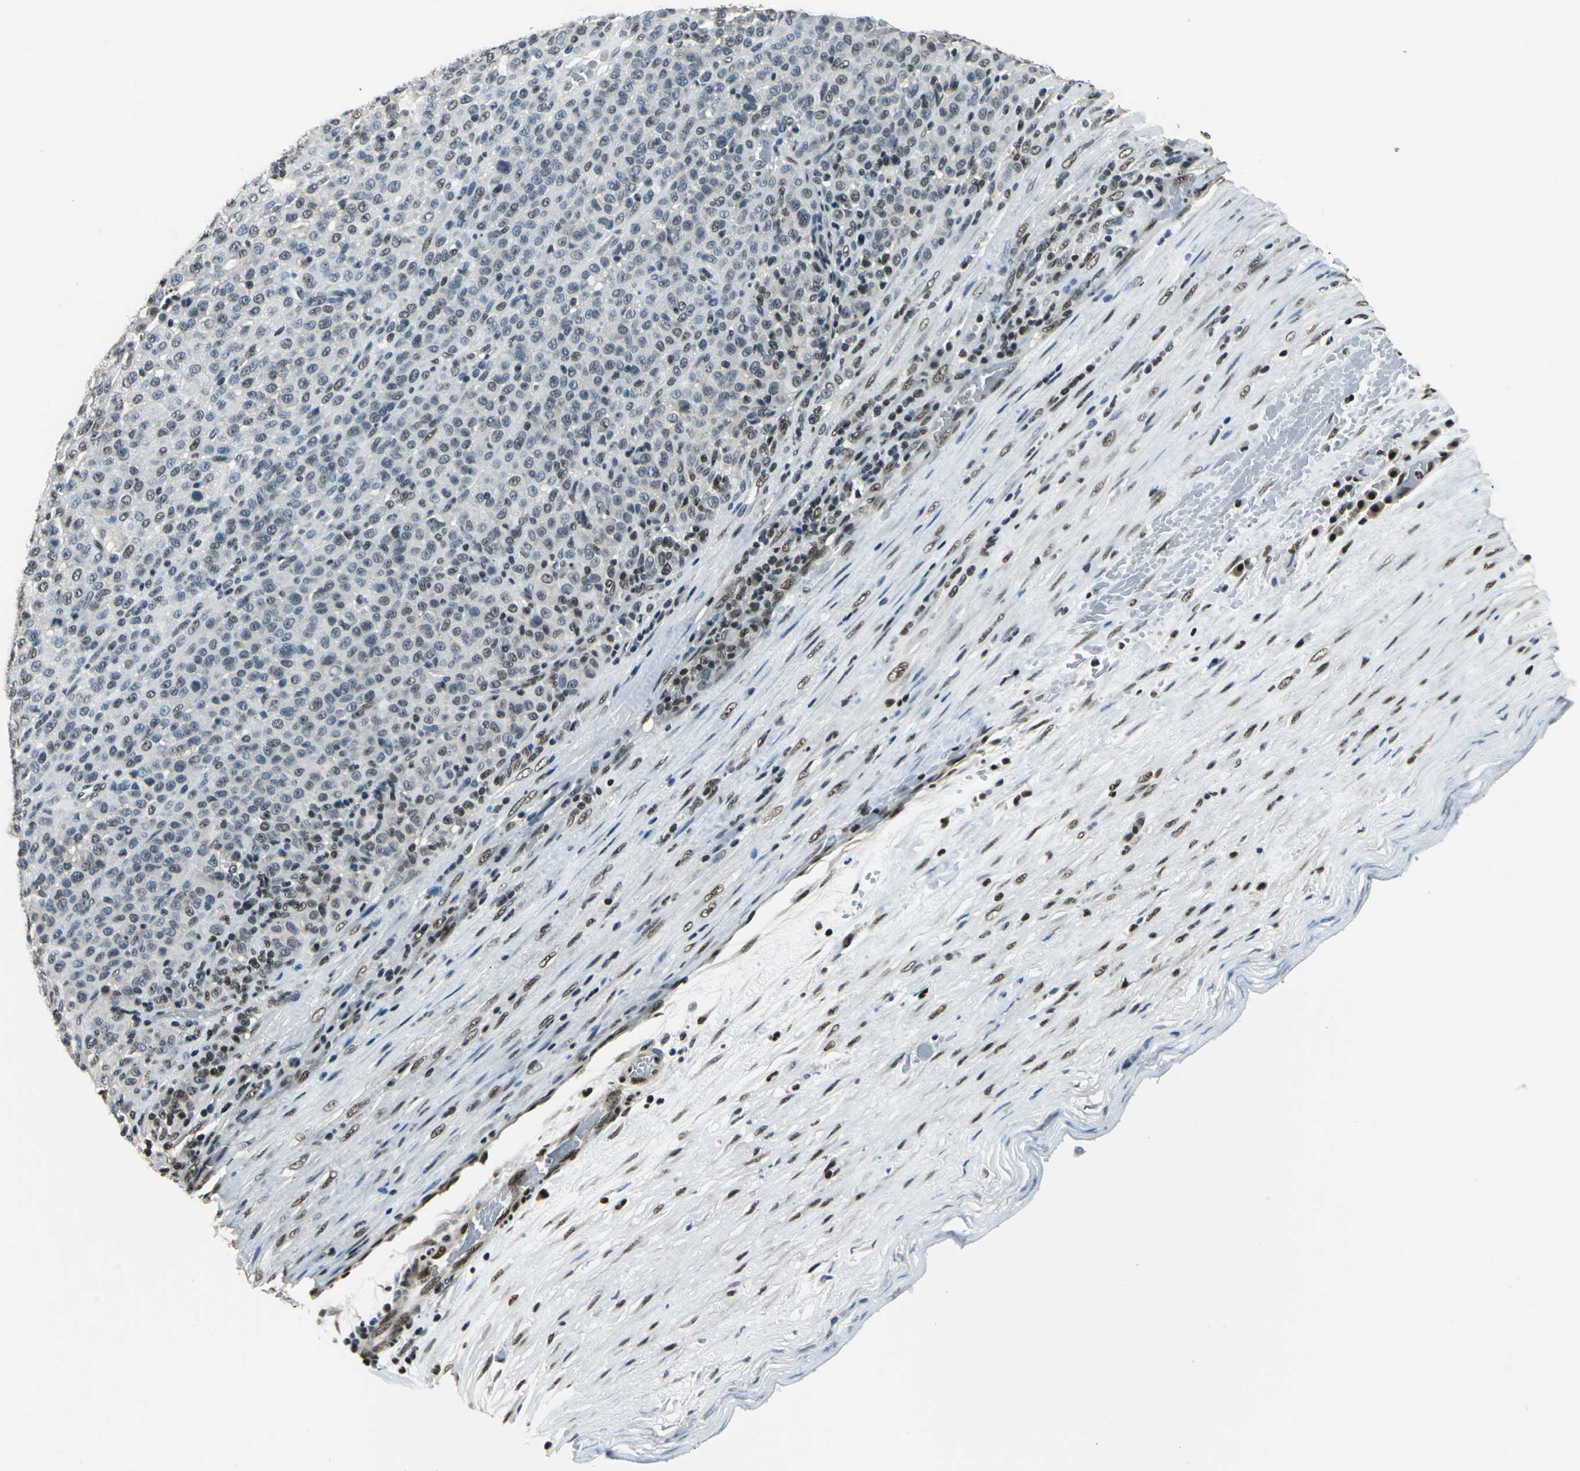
{"staining": {"intensity": "moderate", "quantity": "25%-75%", "location": "nuclear"}, "tissue": "melanoma", "cell_type": "Tumor cells", "image_type": "cancer", "snomed": [{"axis": "morphology", "description": "Malignant melanoma, Metastatic site"}, {"axis": "topography", "description": "Pancreas"}], "caption": "Malignant melanoma (metastatic site) tissue exhibits moderate nuclear expression in approximately 25%-75% of tumor cells", "gene": "RBM14", "patient": {"sex": "female", "age": 30}}